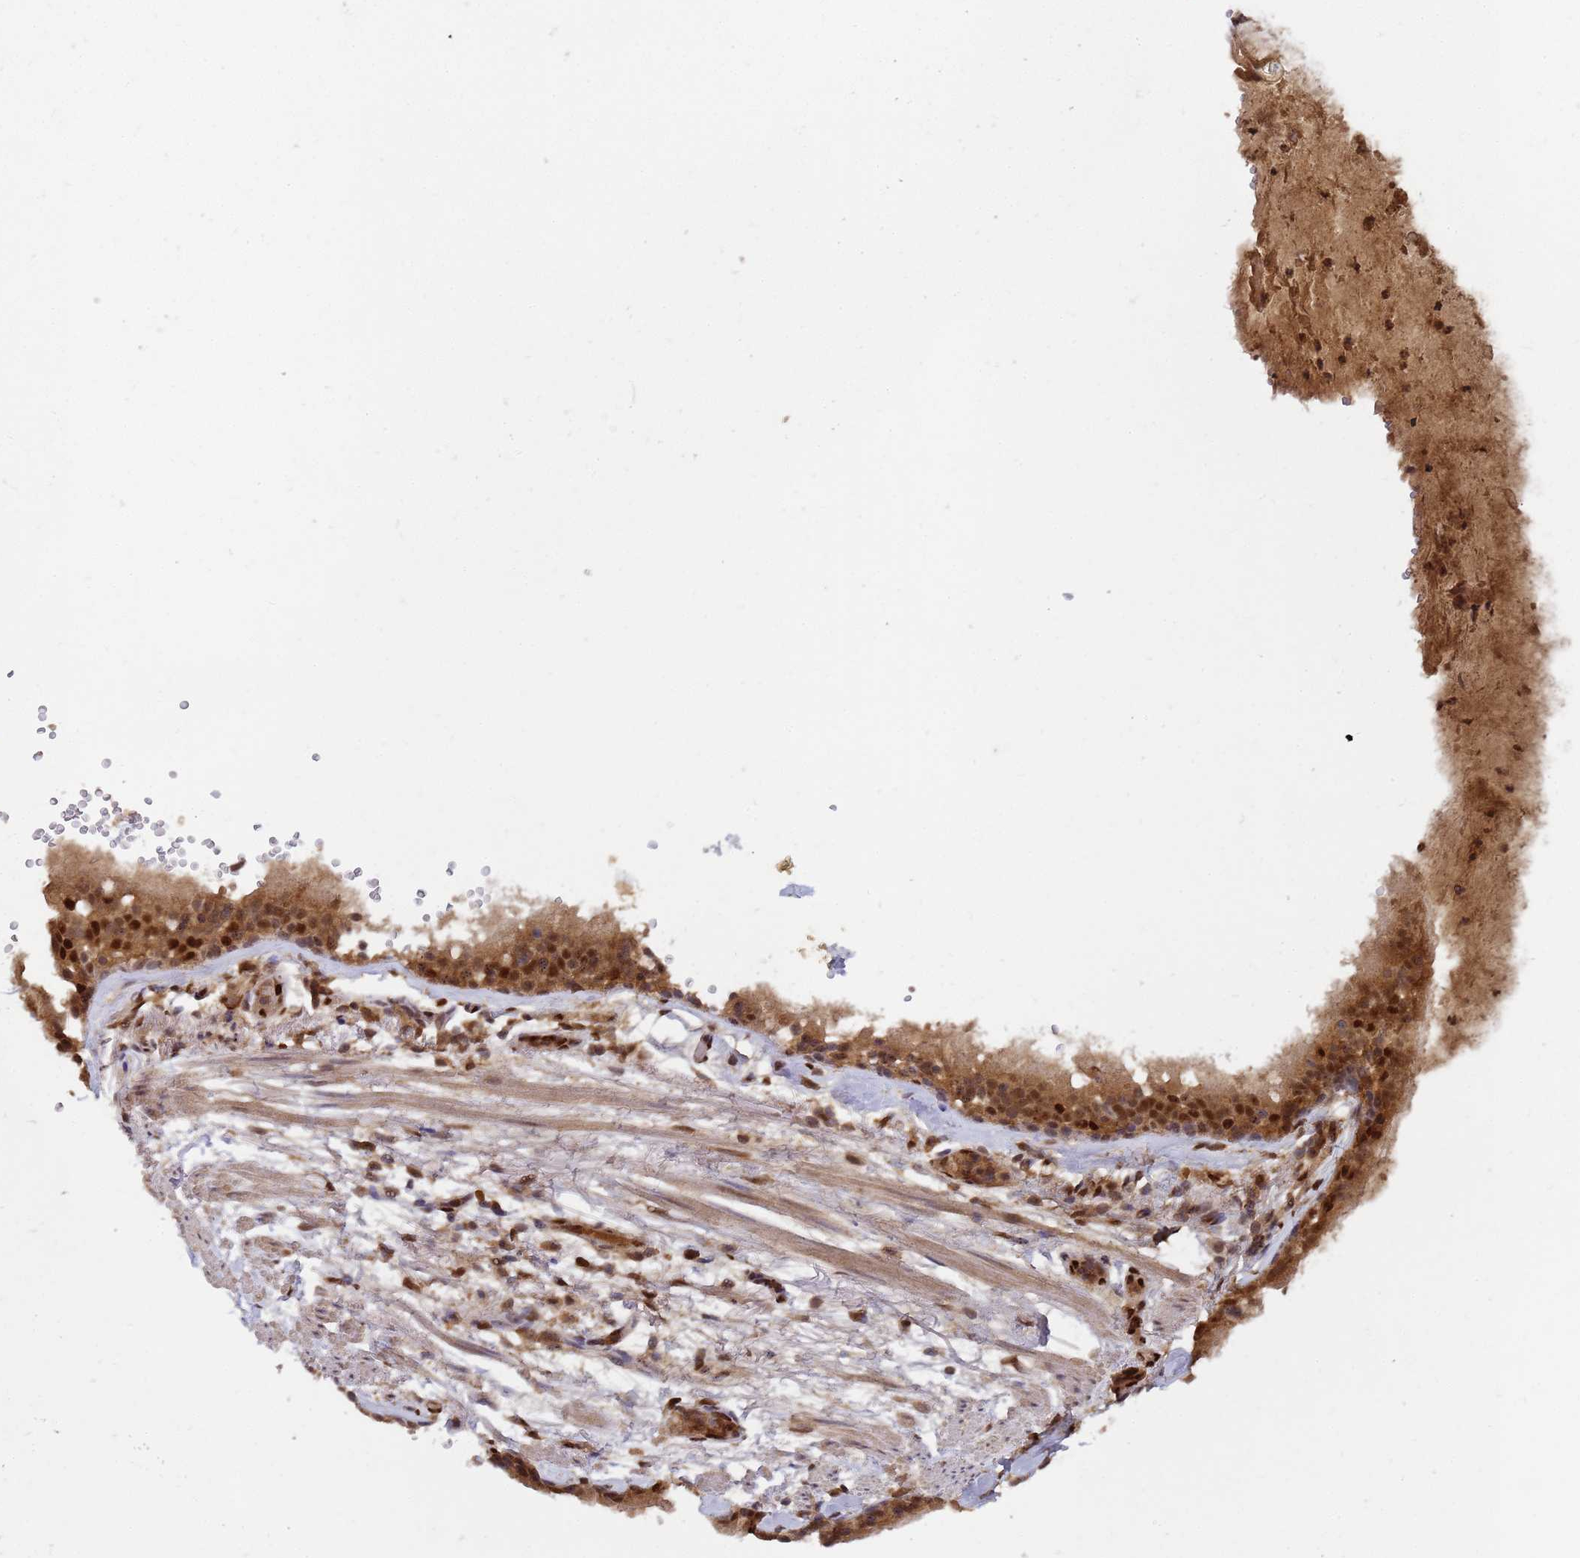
{"staining": {"intensity": "weak", "quantity": ">75%", "location": "cytoplasmic/membranous"}, "tissue": "adipose tissue", "cell_type": "Adipocytes", "image_type": "normal", "snomed": [{"axis": "morphology", "description": "Normal tissue, NOS"}, {"axis": "topography", "description": "Lymph node"}, {"axis": "topography", "description": "Cartilage tissue"}, {"axis": "topography", "description": "Bronchus"}], "caption": "Immunohistochemical staining of normal human adipose tissue shows weak cytoplasmic/membranous protein expression in about >75% of adipocytes.", "gene": "SECISBP2", "patient": {"sex": "male", "age": 63}}